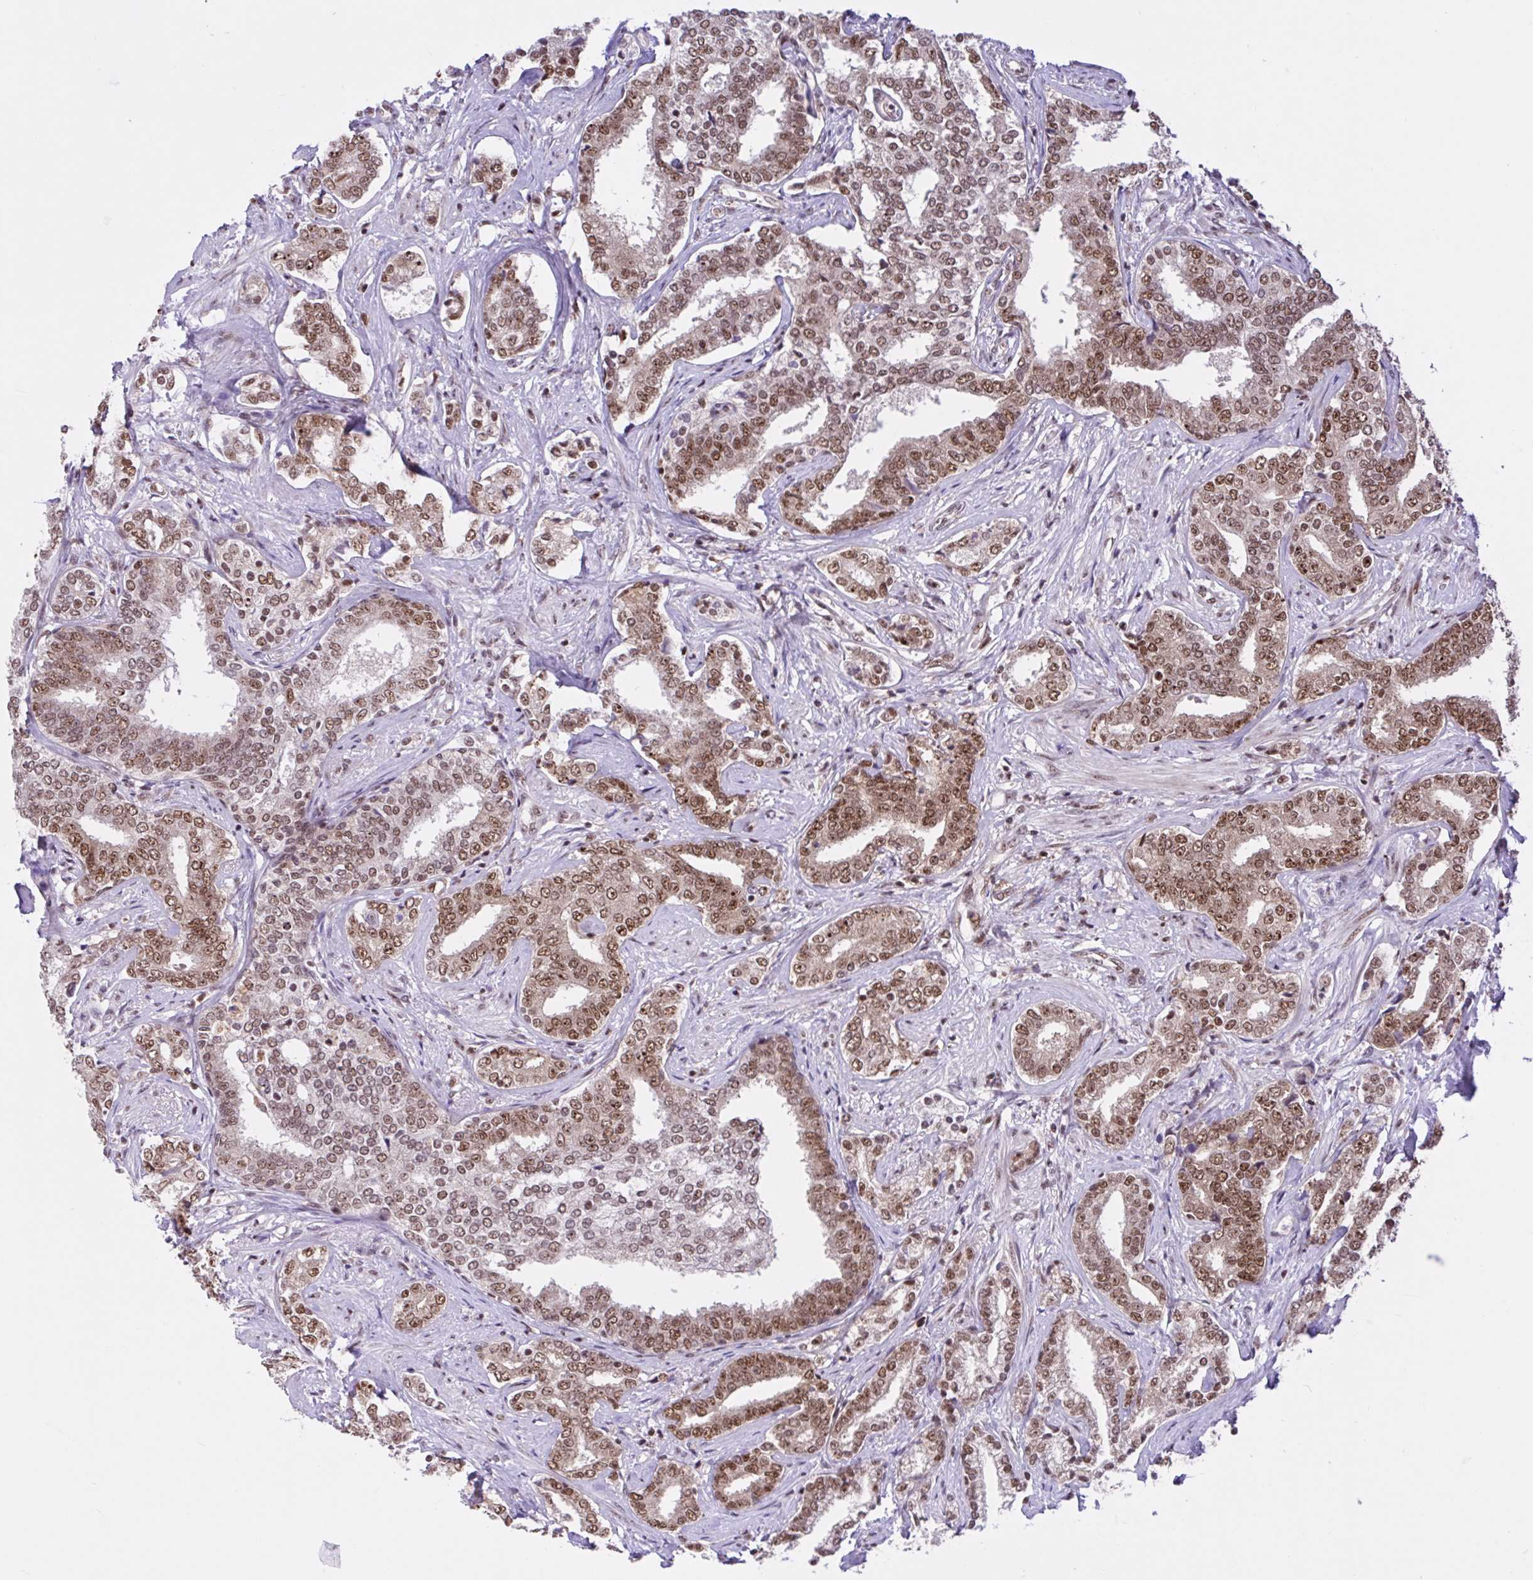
{"staining": {"intensity": "moderate", "quantity": ">75%", "location": "nuclear"}, "tissue": "prostate cancer", "cell_type": "Tumor cells", "image_type": "cancer", "snomed": [{"axis": "morphology", "description": "Adenocarcinoma, High grade"}, {"axis": "topography", "description": "Prostate"}], "caption": "Human prostate adenocarcinoma (high-grade) stained with a brown dye exhibits moderate nuclear positive expression in about >75% of tumor cells.", "gene": "CCDC12", "patient": {"sex": "male", "age": 72}}